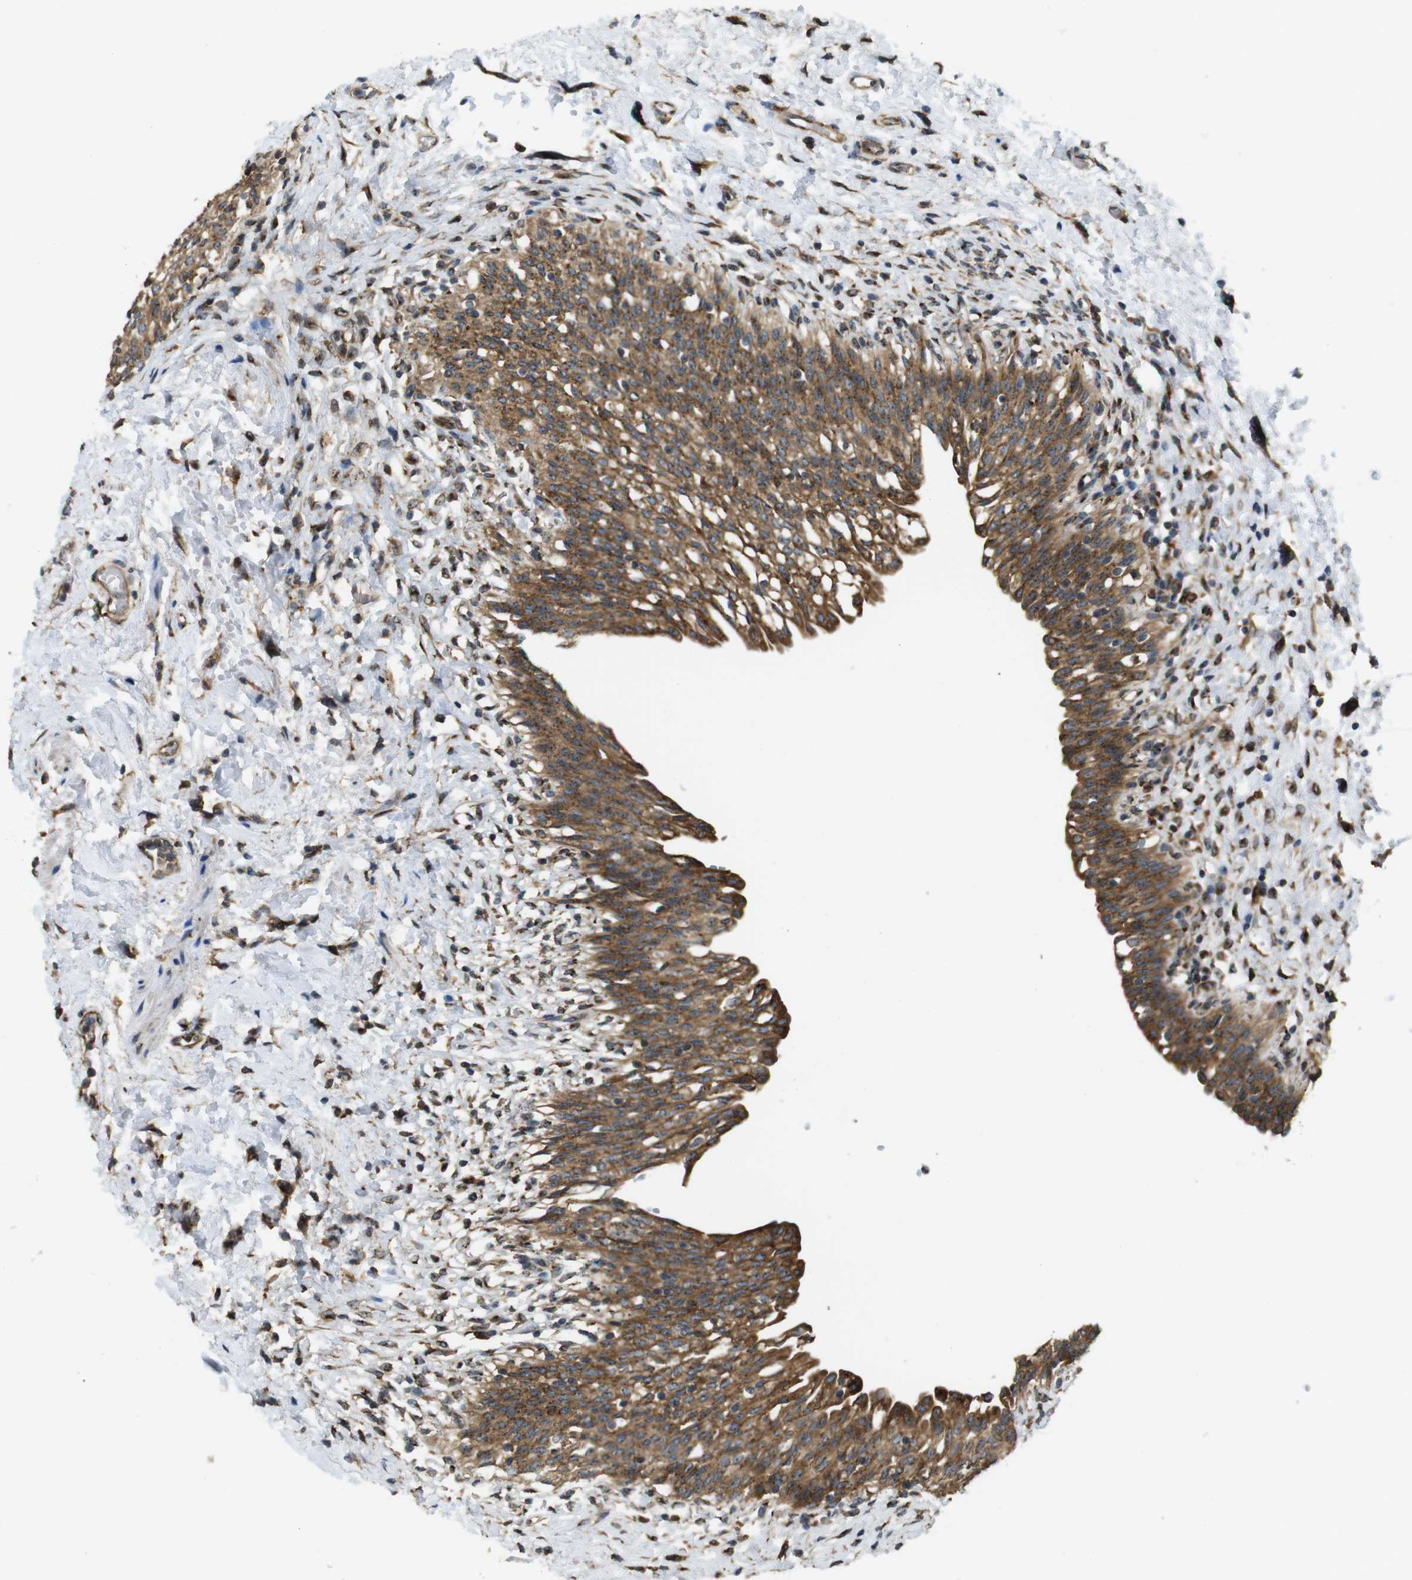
{"staining": {"intensity": "moderate", "quantity": ">75%", "location": "cytoplasmic/membranous"}, "tissue": "urinary bladder", "cell_type": "Urothelial cells", "image_type": "normal", "snomed": [{"axis": "morphology", "description": "Normal tissue, NOS"}, {"axis": "topography", "description": "Urinary bladder"}], "caption": "High-power microscopy captured an immunohistochemistry (IHC) micrograph of benign urinary bladder, revealing moderate cytoplasmic/membranous staining in about >75% of urothelial cells.", "gene": "TMEM143", "patient": {"sex": "male", "age": 55}}